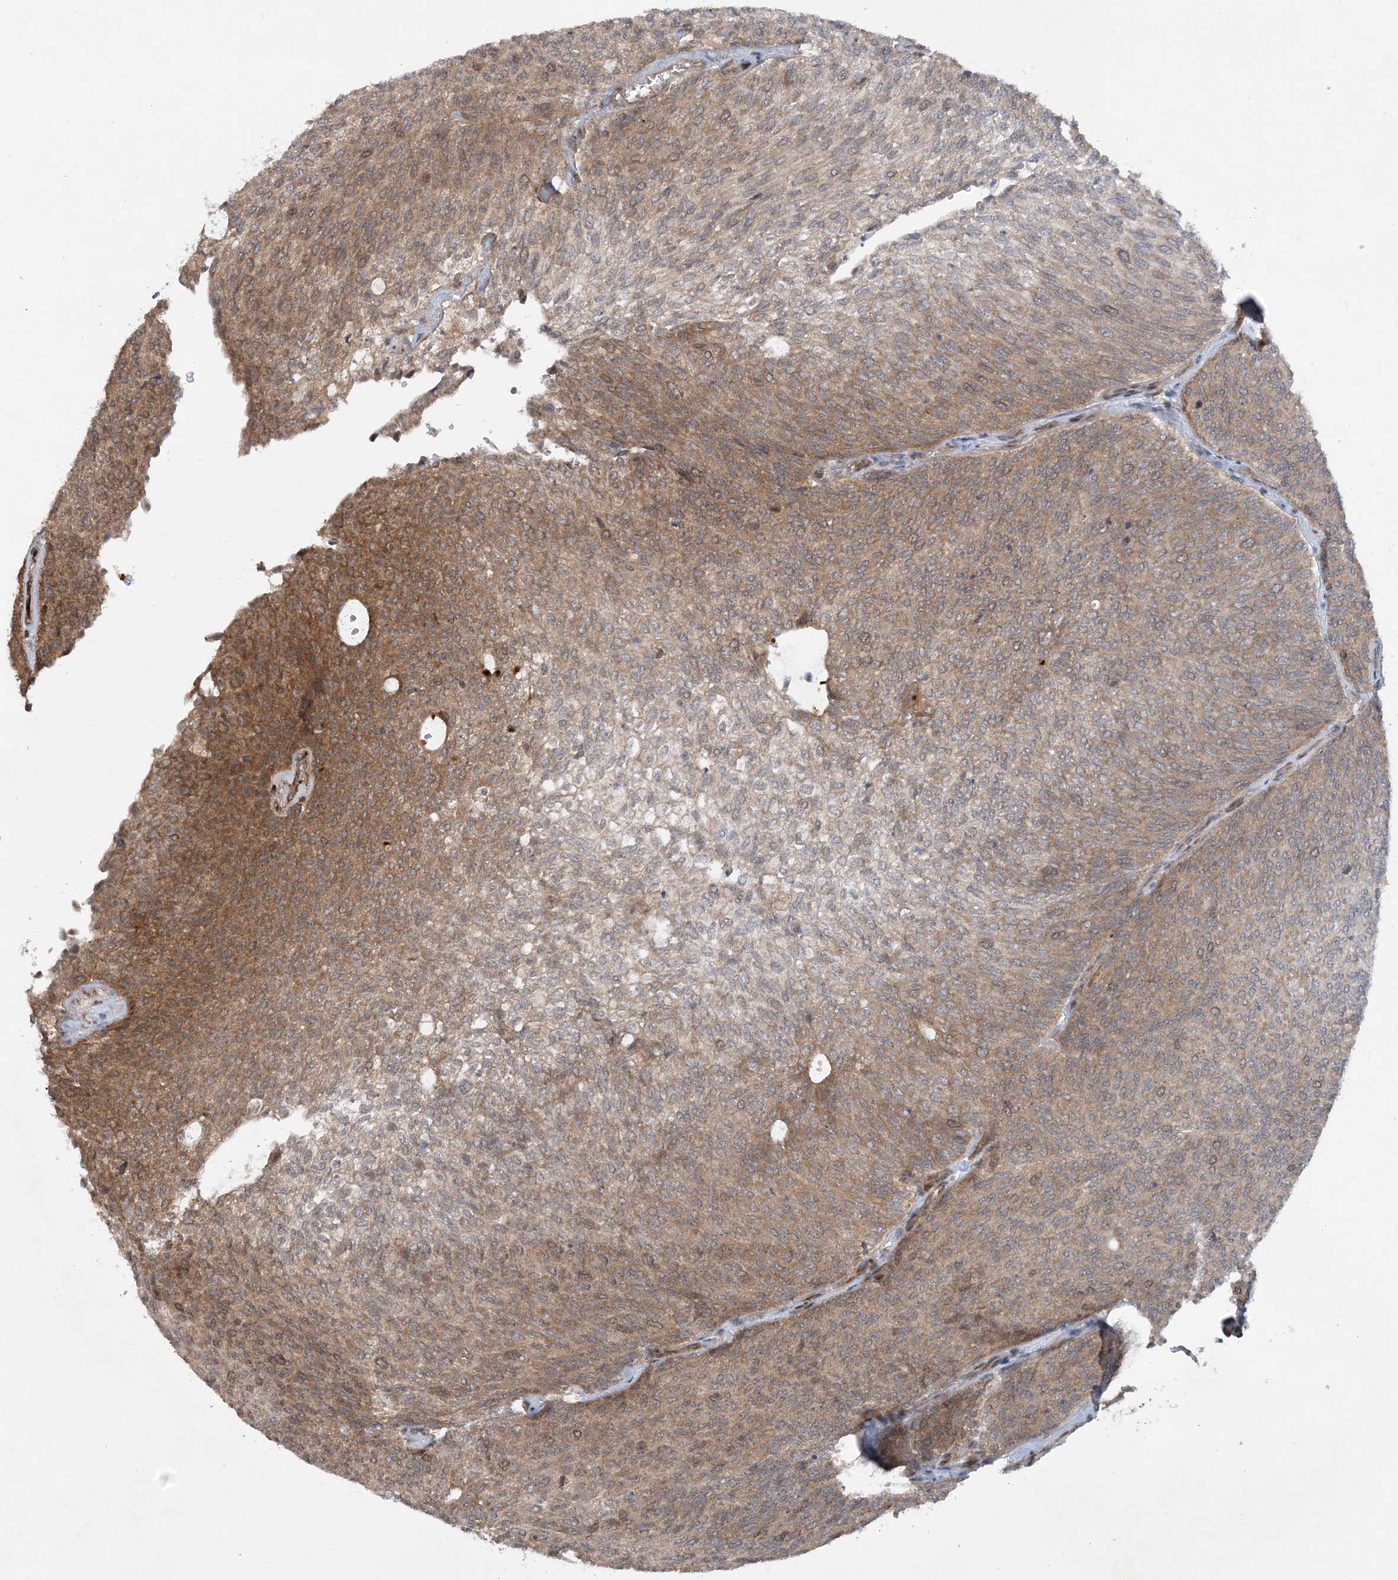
{"staining": {"intensity": "moderate", "quantity": "25%-75%", "location": "cytoplasmic/membranous"}, "tissue": "urothelial cancer", "cell_type": "Tumor cells", "image_type": "cancer", "snomed": [{"axis": "morphology", "description": "Urothelial carcinoma, Low grade"}, {"axis": "topography", "description": "Urinary bladder"}], "caption": "Low-grade urothelial carcinoma stained for a protein (brown) shows moderate cytoplasmic/membranous positive staining in about 25%-75% of tumor cells.", "gene": "HEMK1", "patient": {"sex": "female", "age": 79}}